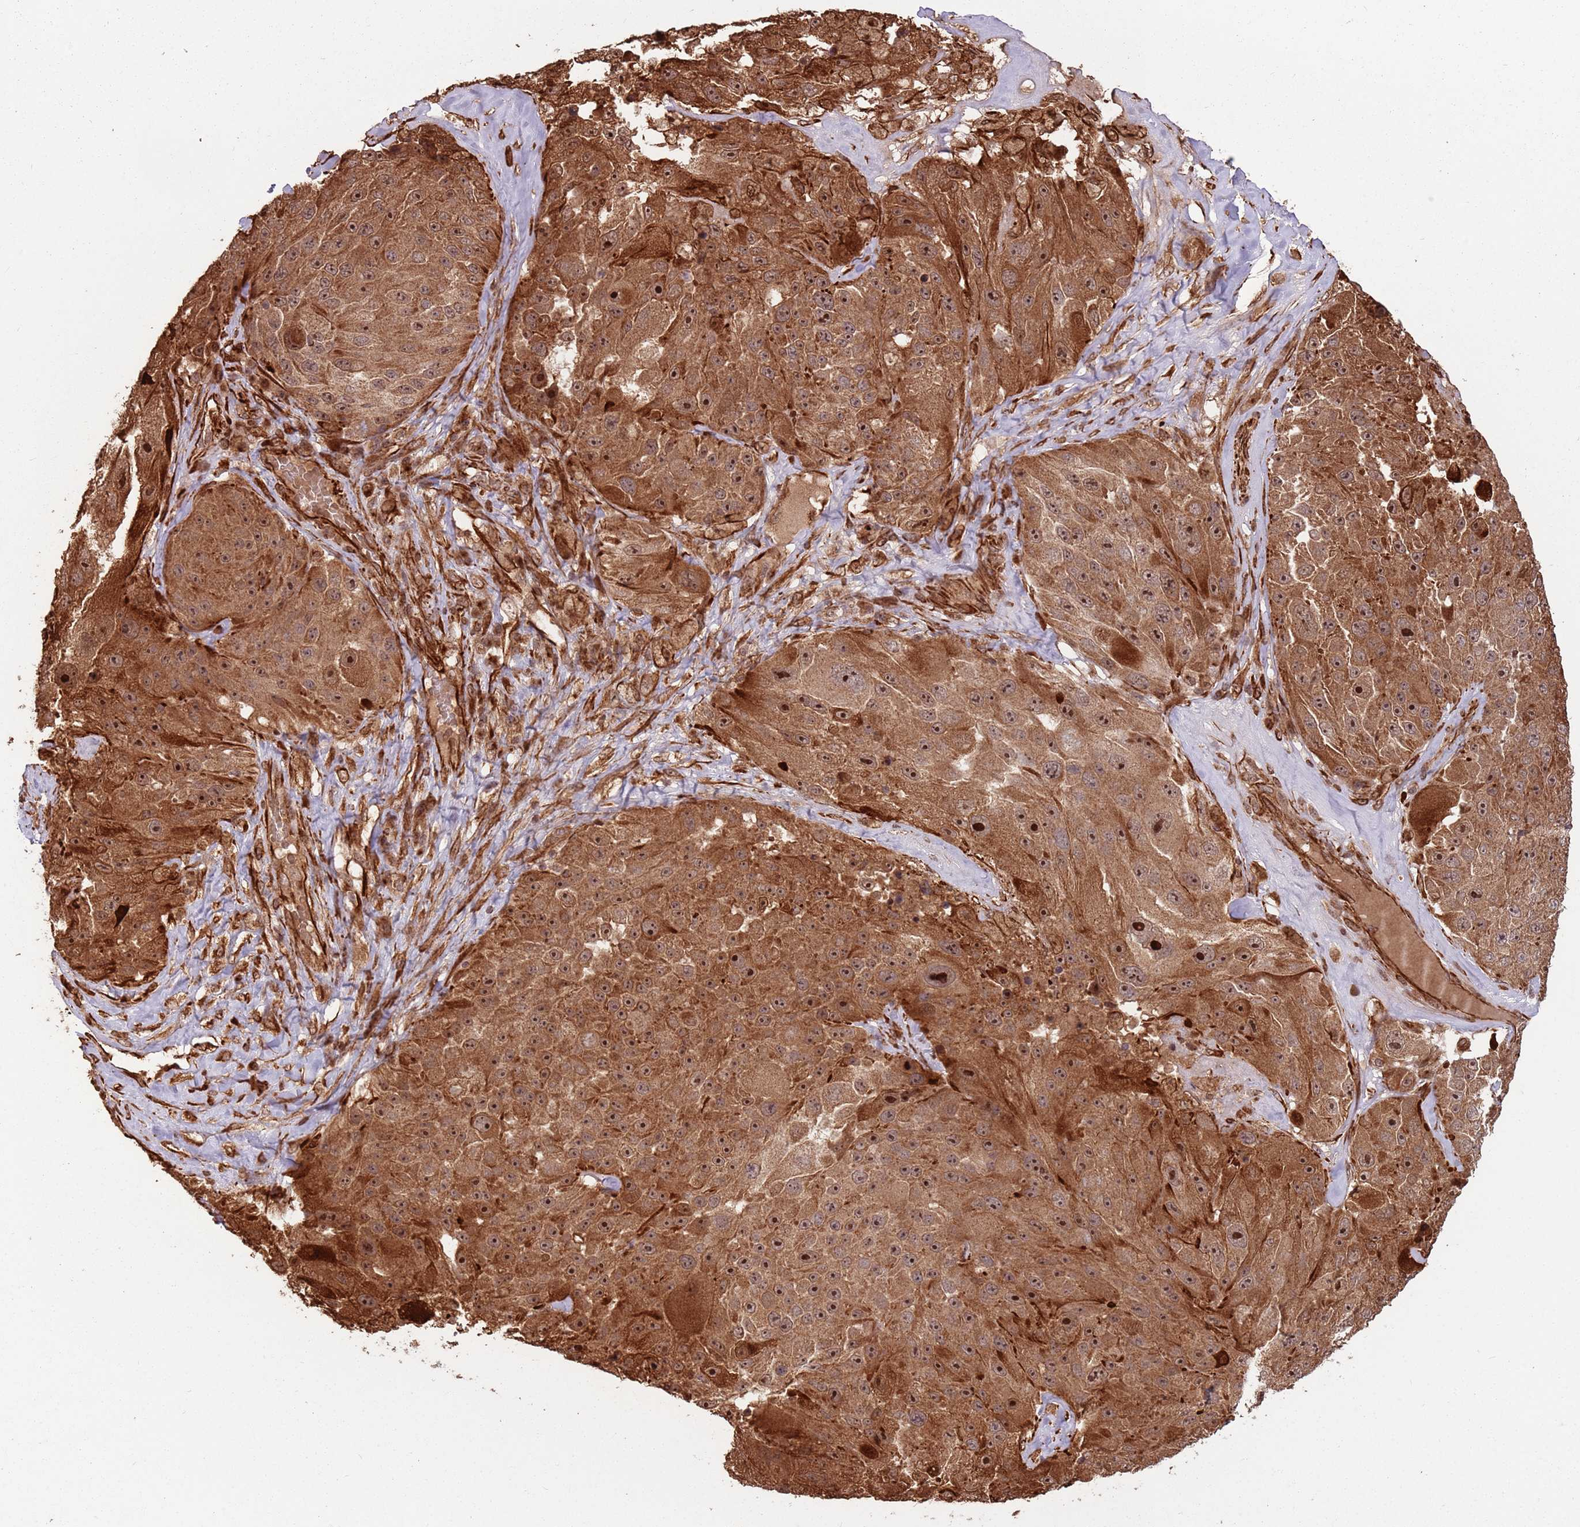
{"staining": {"intensity": "strong", "quantity": ">75%", "location": "cytoplasmic/membranous,nuclear"}, "tissue": "melanoma", "cell_type": "Tumor cells", "image_type": "cancer", "snomed": [{"axis": "morphology", "description": "Malignant melanoma, Metastatic site"}, {"axis": "topography", "description": "Lymph node"}], "caption": "The immunohistochemical stain highlights strong cytoplasmic/membranous and nuclear expression in tumor cells of melanoma tissue.", "gene": "ADAMTS3", "patient": {"sex": "male", "age": 62}}